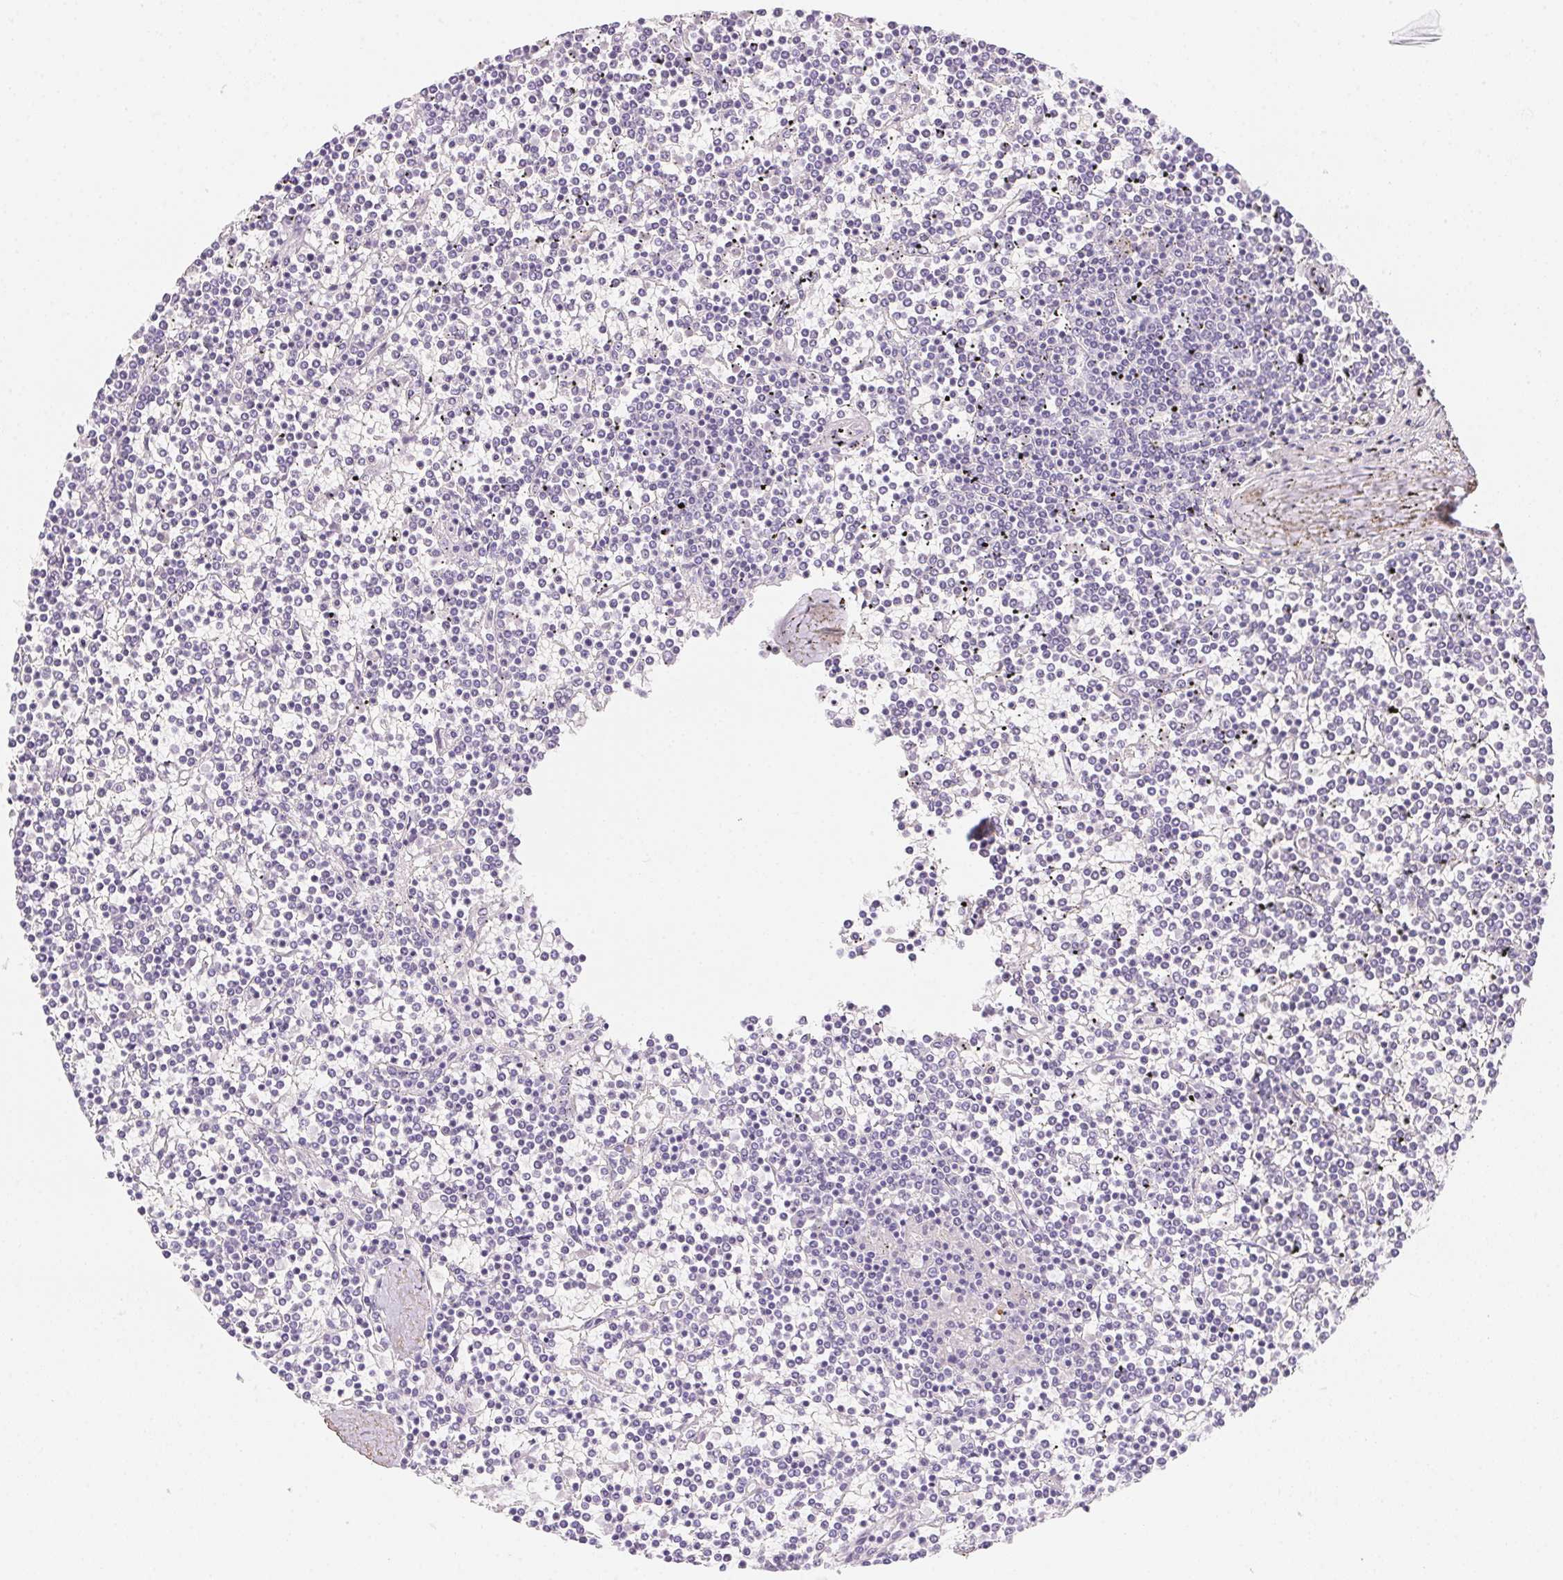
{"staining": {"intensity": "negative", "quantity": "none", "location": "none"}, "tissue": "lymphoma", "cell_type": "Tumor cells", "image_type": "cancer", "snomed": [{"axis": "morphology", "description": "Malignant lymphoma, non-Hodgkin's type, Low grade"}, {"axis": "topography", "description": "Spleen"}], "caption": "Human low-grade malignant lymphoma, non-Hodgkin's type stained for a protein using immunohistochemistry (IHC) shows no positivity in tumor cells.", "gene": "MYL4", "patient": {"sex": "female", "age": 19}}